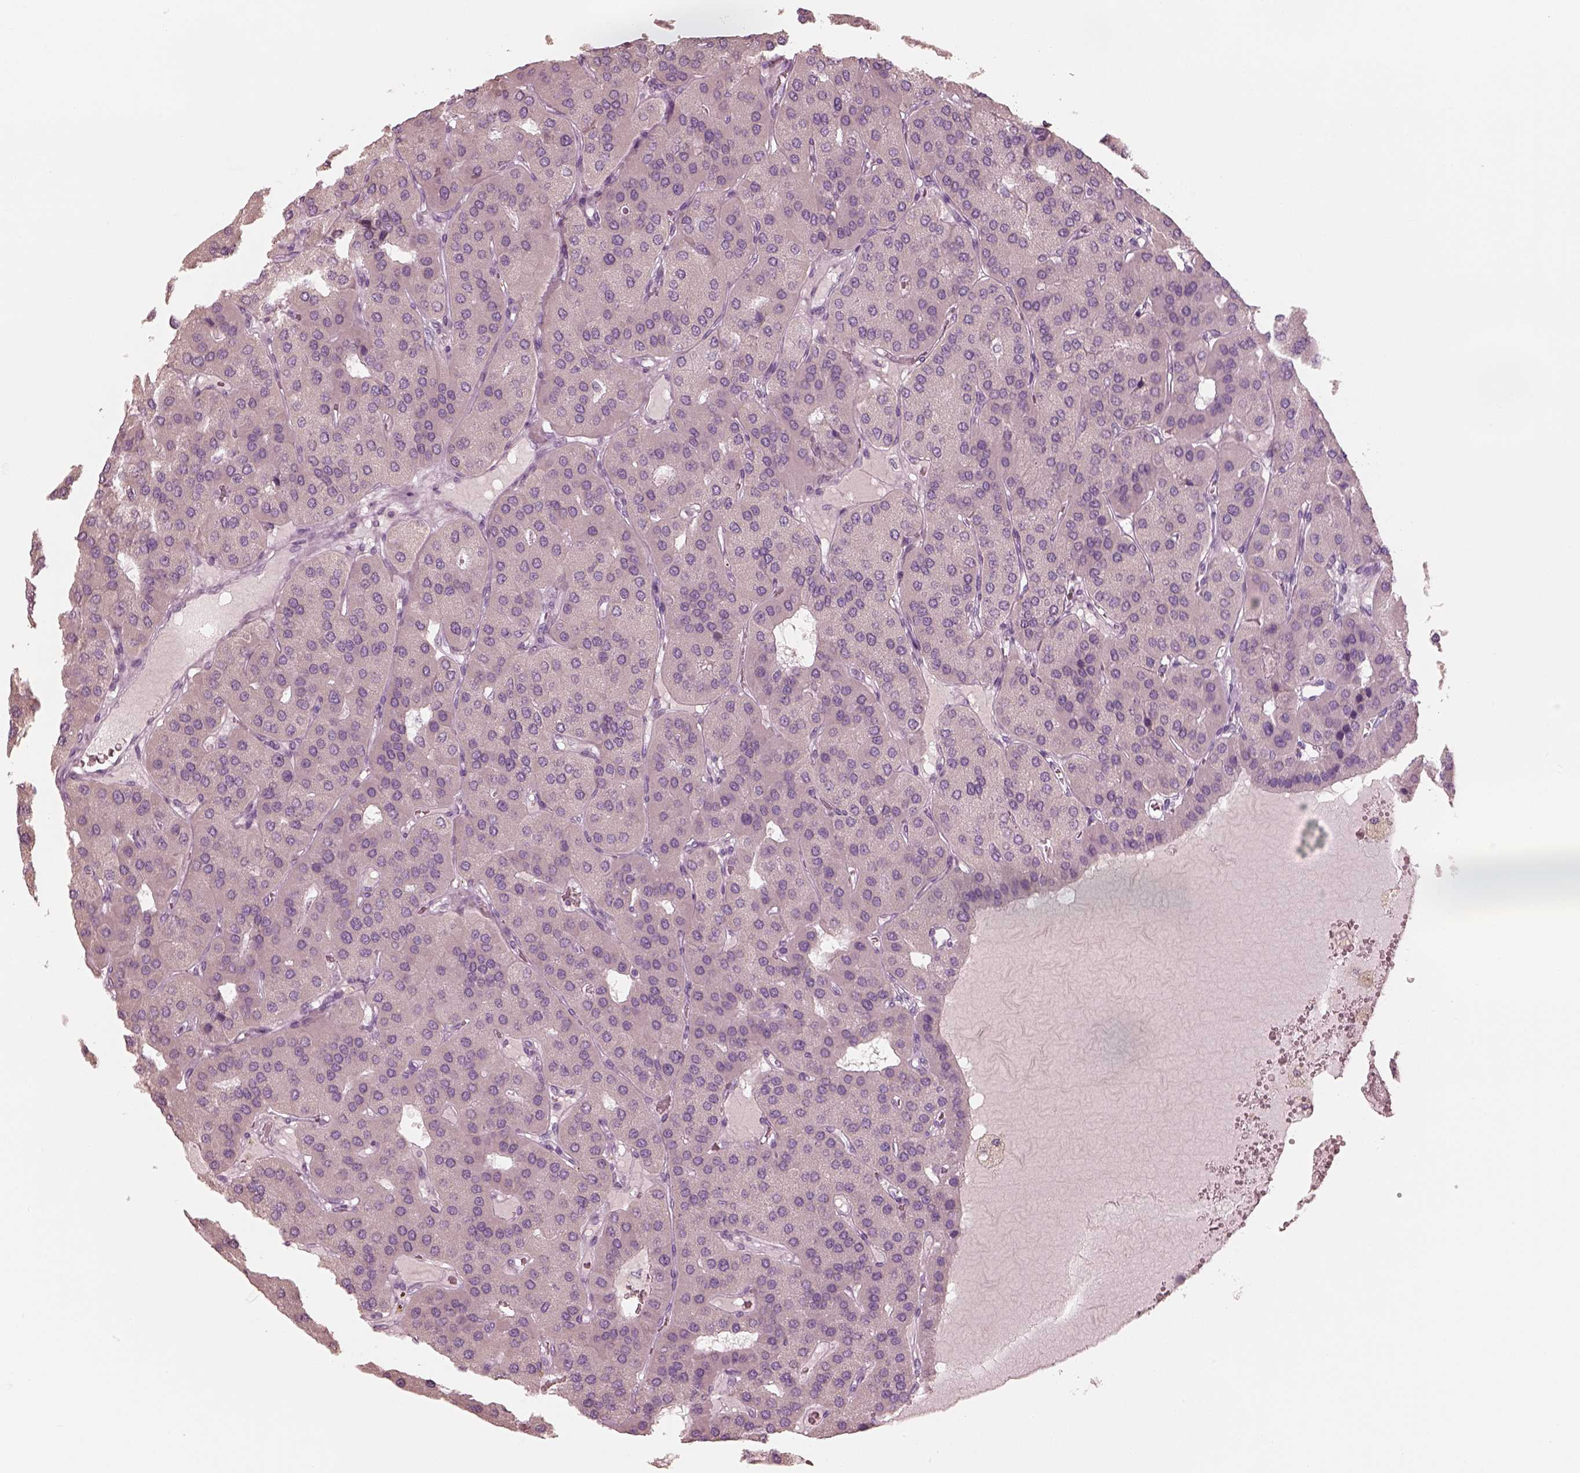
{"staining": {"intensity": "negative", "quantity": "none", "location": "none"}, "tissue": "parathyroid gland", "cell_type": "Glandular cells", "image_type": "normal", "snomed": [{"axis": "morphology", "description": "Normal tissue, NOS"}, {"axis": "morphology", "description": "Adenoma, NOS"}, {"axis": "topography", "description": "Parathyroid gland"}], "caption": "This is a histopathology image of IHC staining of benign parathyroid gland, which shows no staining in glandular cells. The staining is performed using DAB brown chromogen with nuclei counter-stained in using hematoxylin.", "gene": "PON3", "patient": {"sex": "female", "age": 86}}